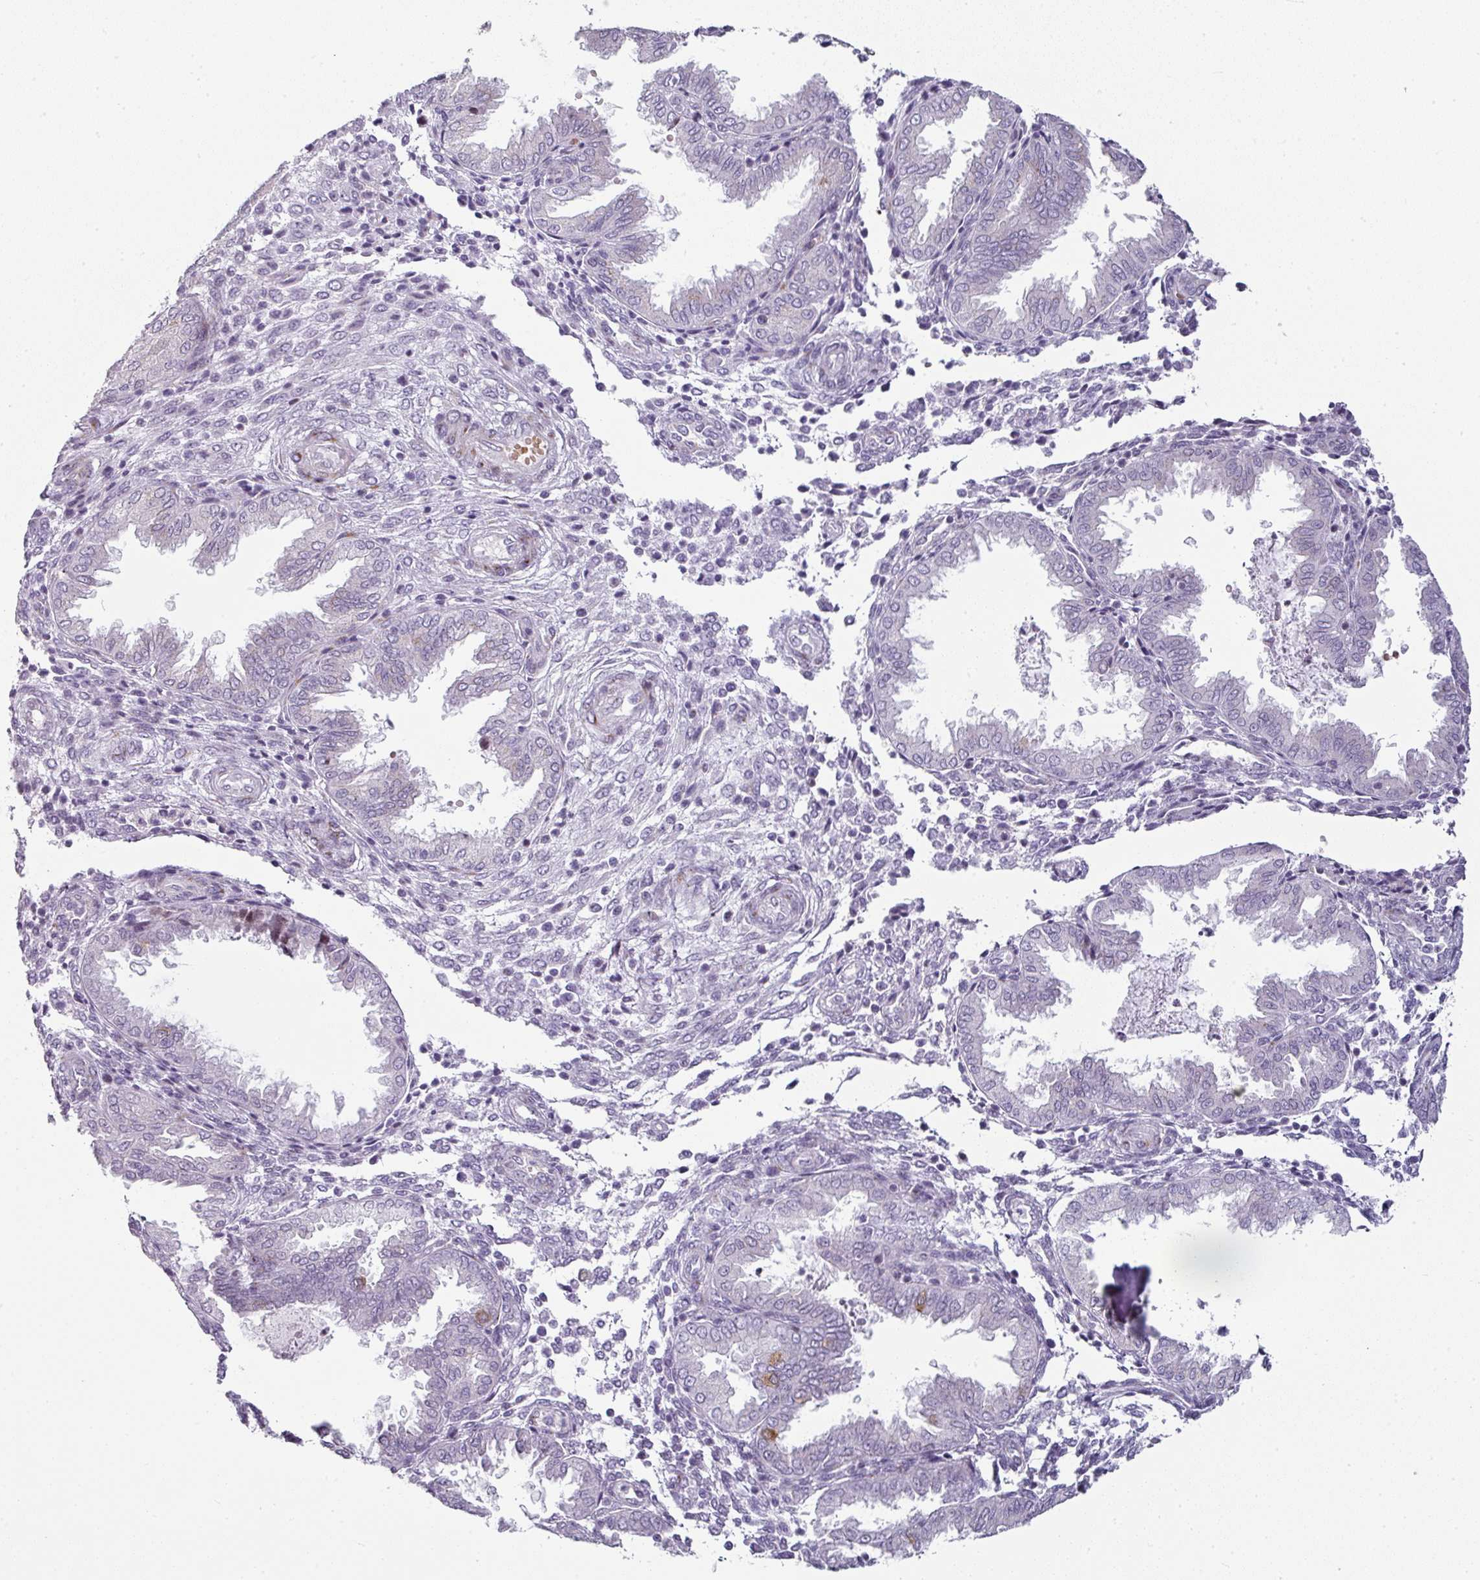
{"staining": {"intensity": "negative", "quantity": "none", "location": "none"}, "tissue": "endometrium", "cell_type": "Cells in endometrial stroma", "image_type": "normal", "snomed": [{"axis": "morphology", "description": "Normal tissue, NOS"}, {"axis": "topography", "description": "Endometrium"}], "caption": "Immunohistochemistry image of benign human endometrium stained for a protein (brown), which shows no positivity in cells in endometrial stroma.", "gene": "SYT8", "patient": {"sex": "female", "age": 33}}